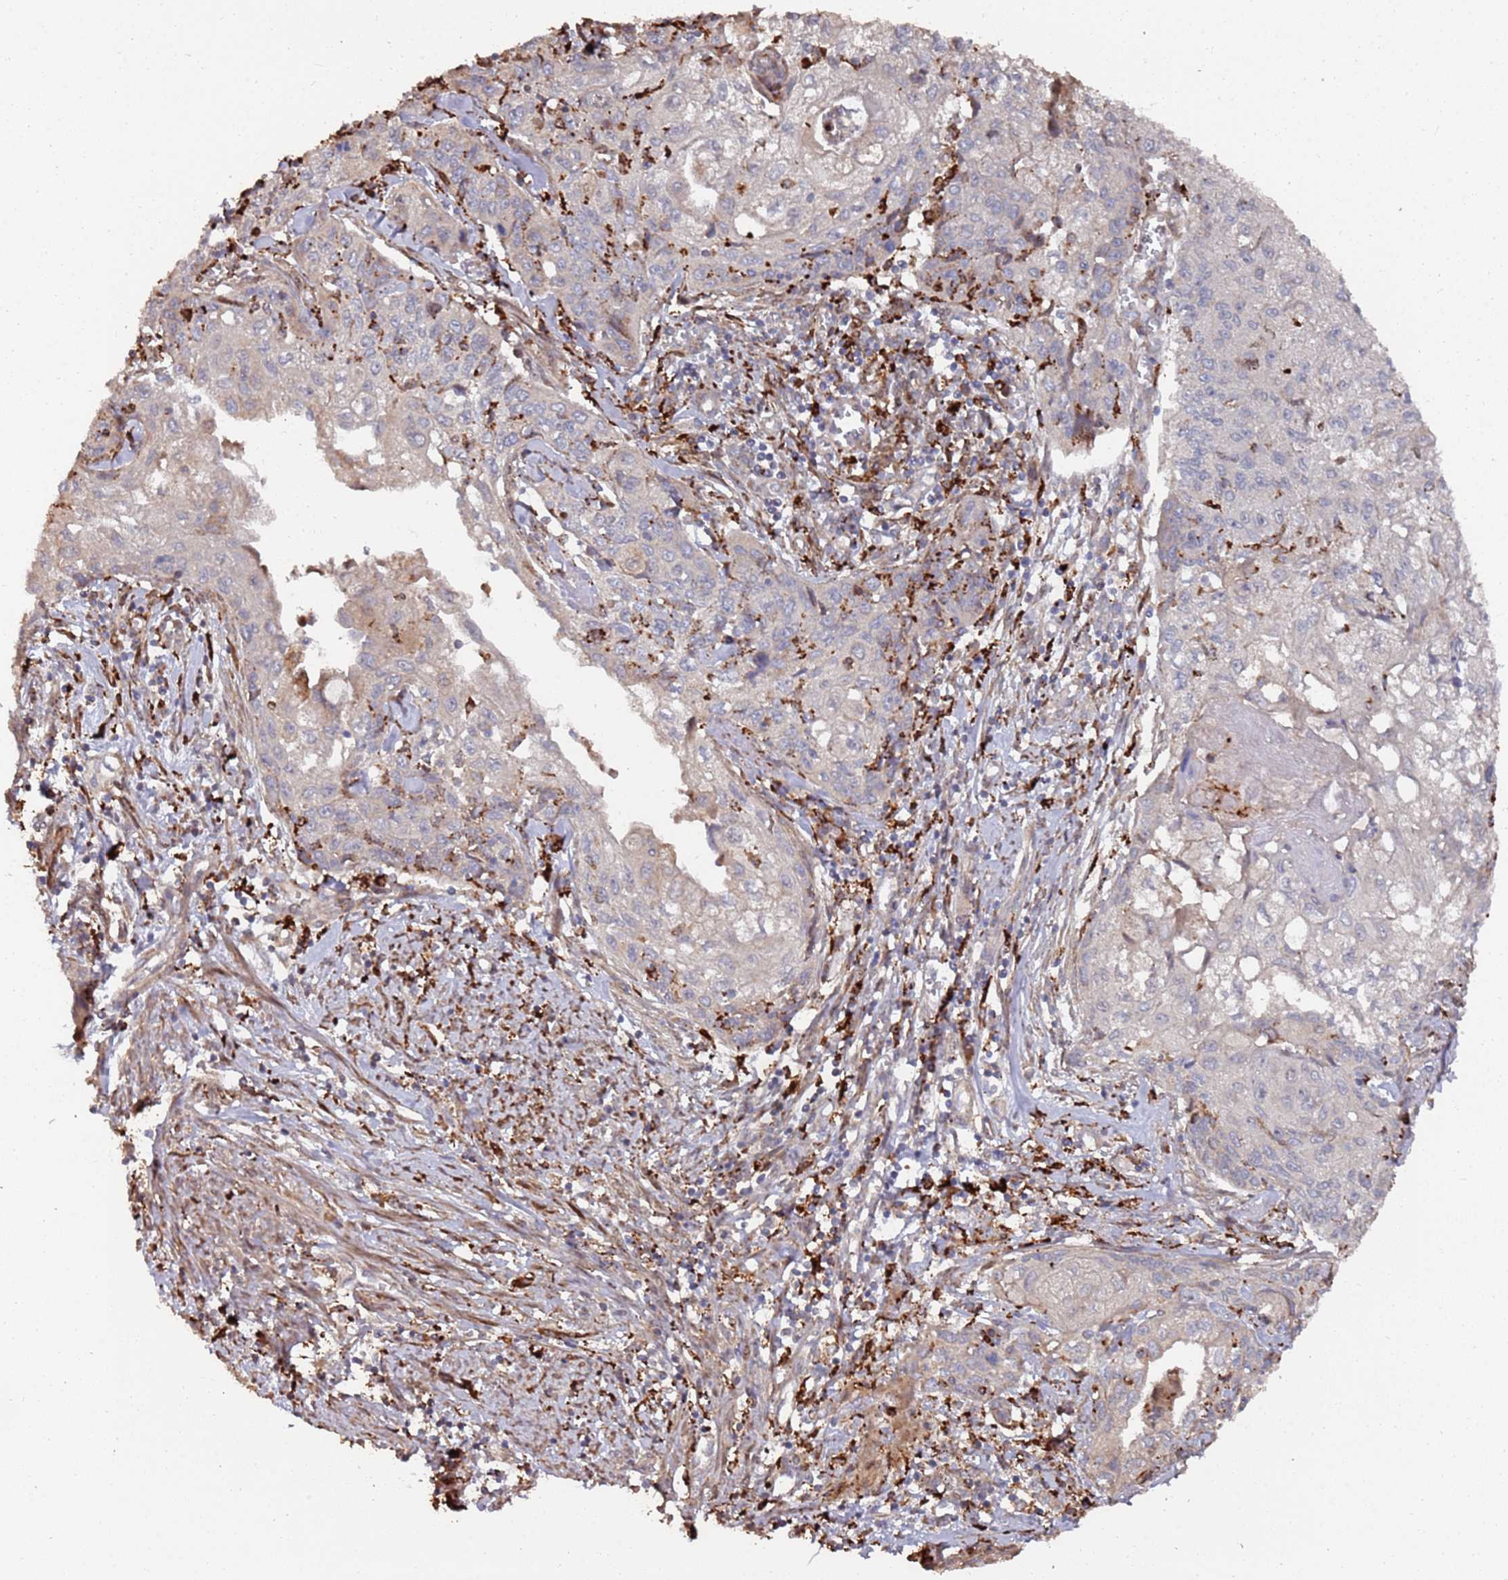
{"staining": {"intensity": "weak", "quantity": "<25%", "location": "cytoplasmic/membranous"}, "tissue": "cervical cancer", "cell_type": "Tumor cells", "image_type": "cancer", "snomed": [{"axis": "morphology", "description": "Squamous cell carcinoma, NOS"}, {"axis": "topography", "description": "Cervix"}], "caption": "A micrograph of cervical squamous cell carcinoma stained for a protein shows no brown staining in tumor cells.", "gene": "LACC1", "patient": {"sex": "female", "age": 67}}